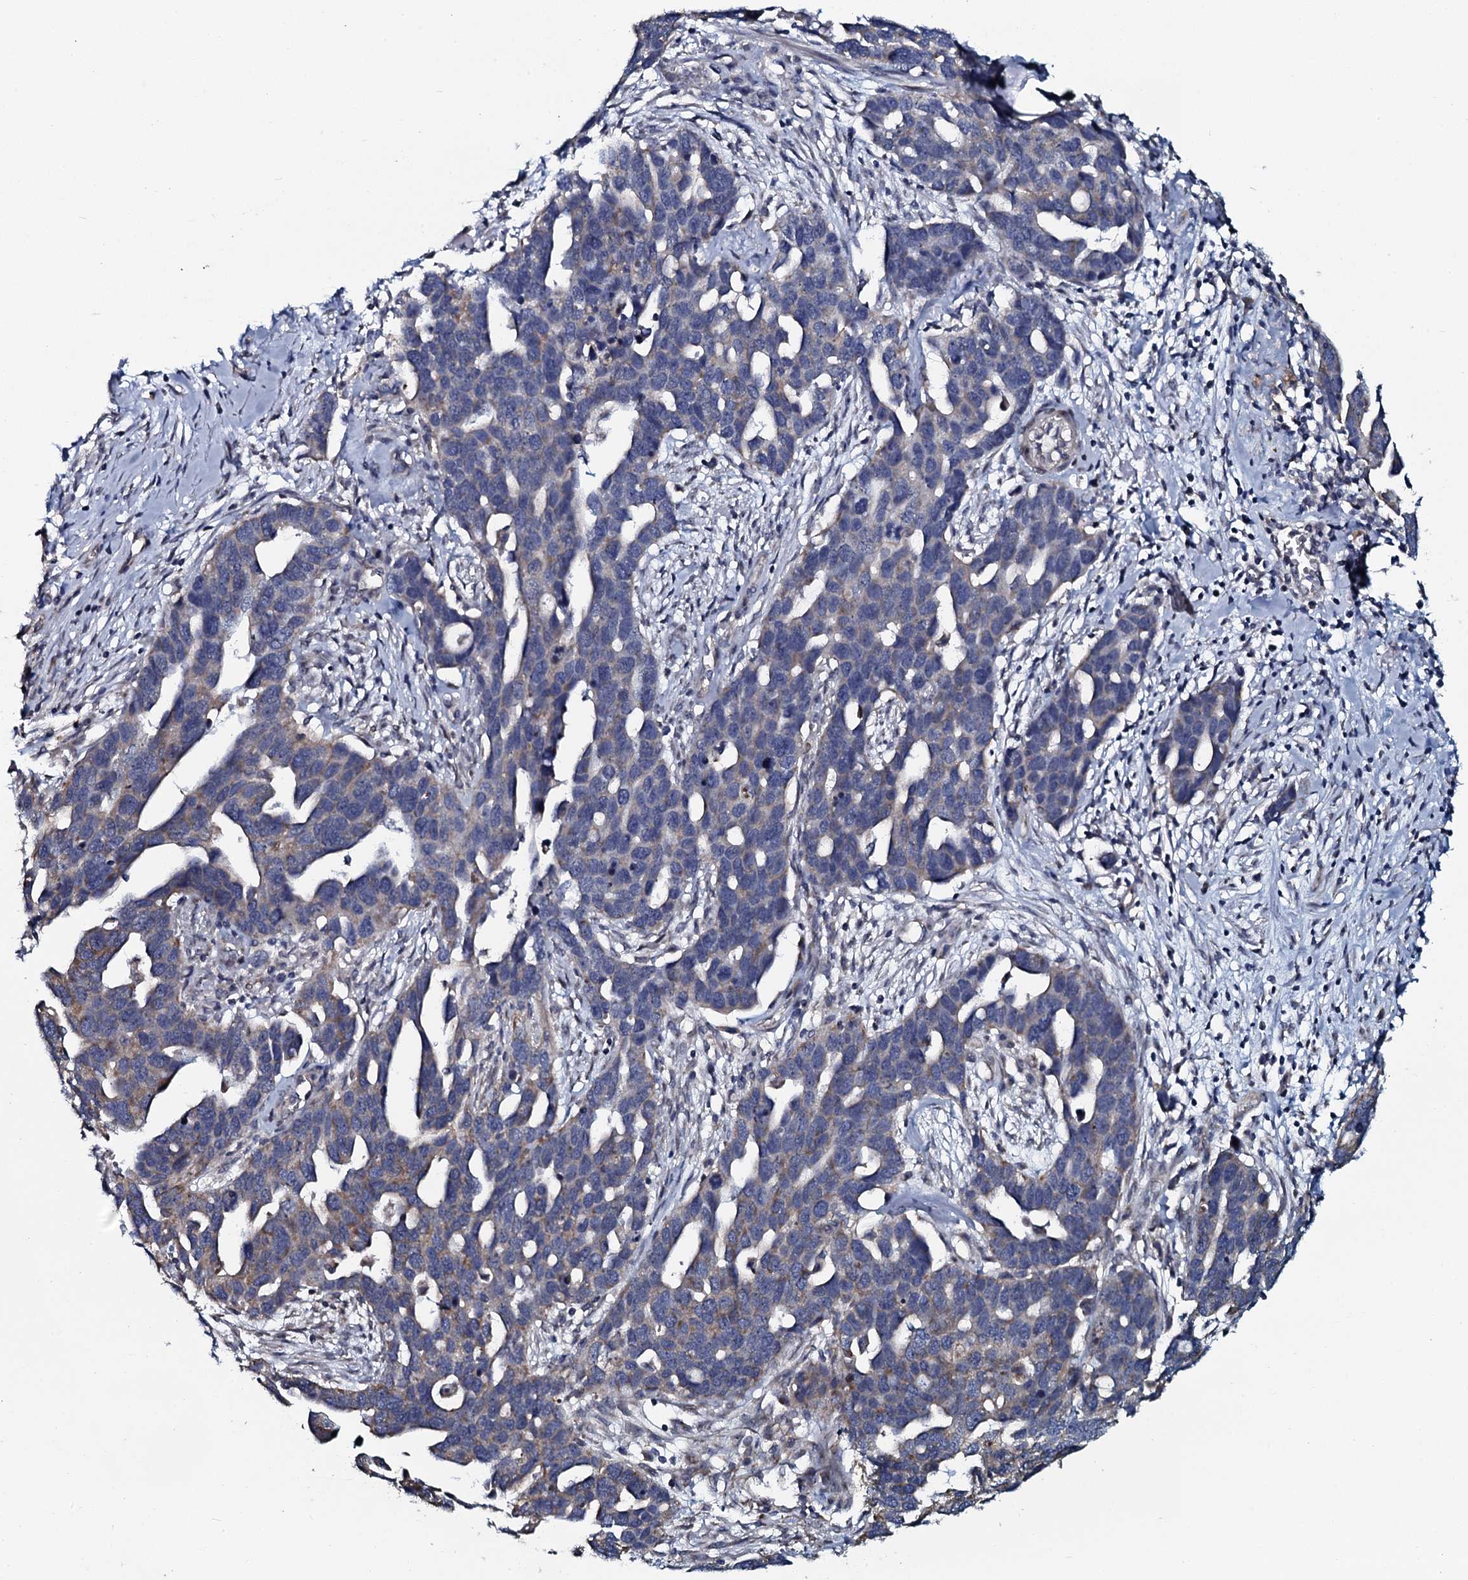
{"staining": {"intensity": "weak", "quantity": "<25%", "location": "cytoplasmic/membranous"}, "tissue": "ovarian cancer", "cell_type": "Tumor cells", "image_type": "cancer", "snomed": [{"axis": "morphology", "description": "Cystadenocarcinoma, serous, NOS"}, {"axis": "topography", "description": "Ovary"}], "caption": "Immunohistochemistry of ovarian serous cystadenocarcinoma displays no positivity in tumor cells.", "gene": "KCTD4", "patient": {"sex": "female", "age": 54}}